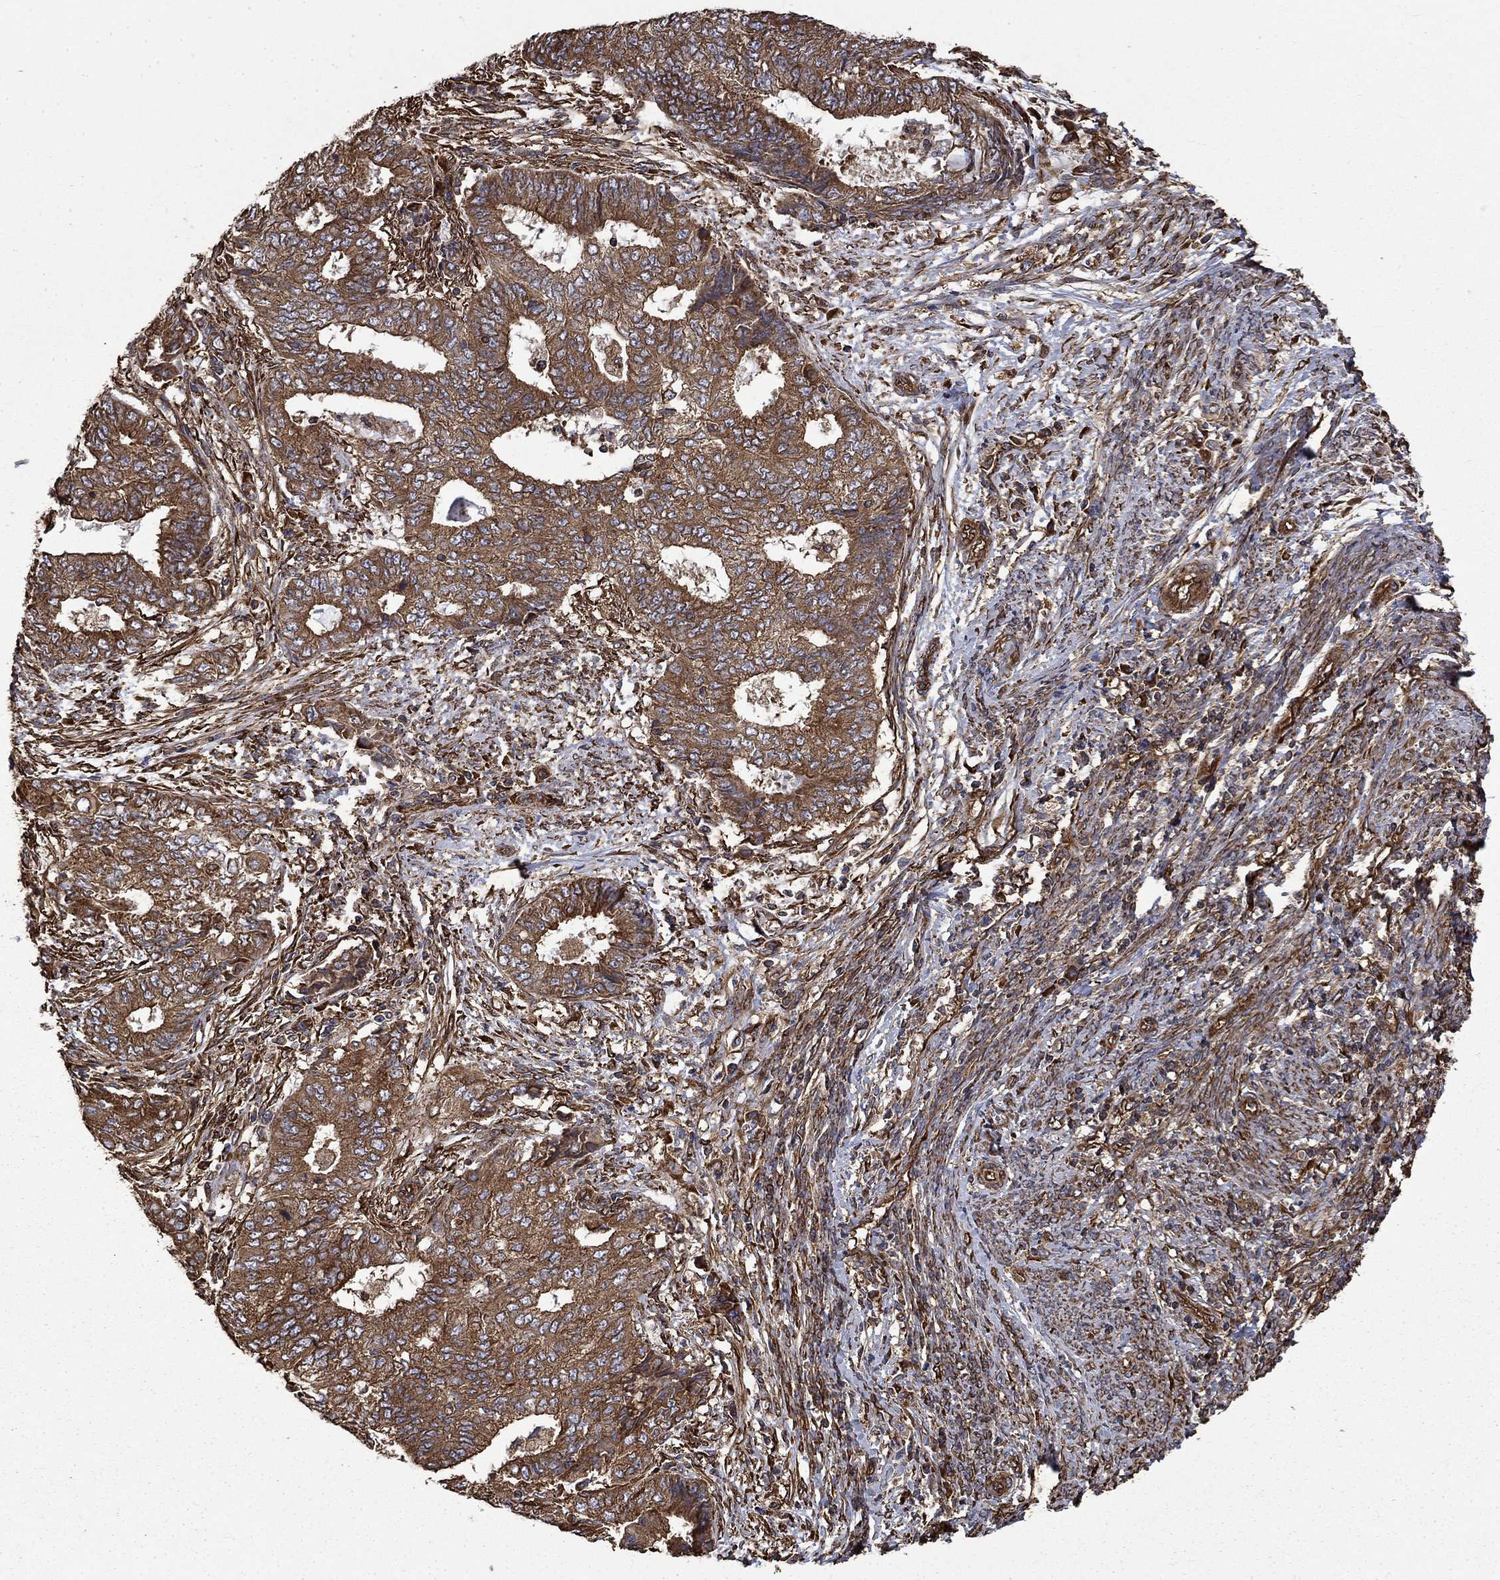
{"staining": {"intensity": "strong", "quantity": ">75%", "location": "cytoplasmic/membranous"}, "tissue": "endometrial cancer", "cell_type": "Tumor cells", "image_type": "cancer", "snomed": [{"axis": "morphology", "description": "Adenocarcinoma, NOS"}, {"axis": "topography", "description": "Endometrium"}], "caption": "A brown stain shows strong cytoplasmic/membranous staining of a protein in endometrial cancer (adenocarcinoma) tumor cells.", "gene": "CUTC", "patient": {"sex": "female", "age": 62}}